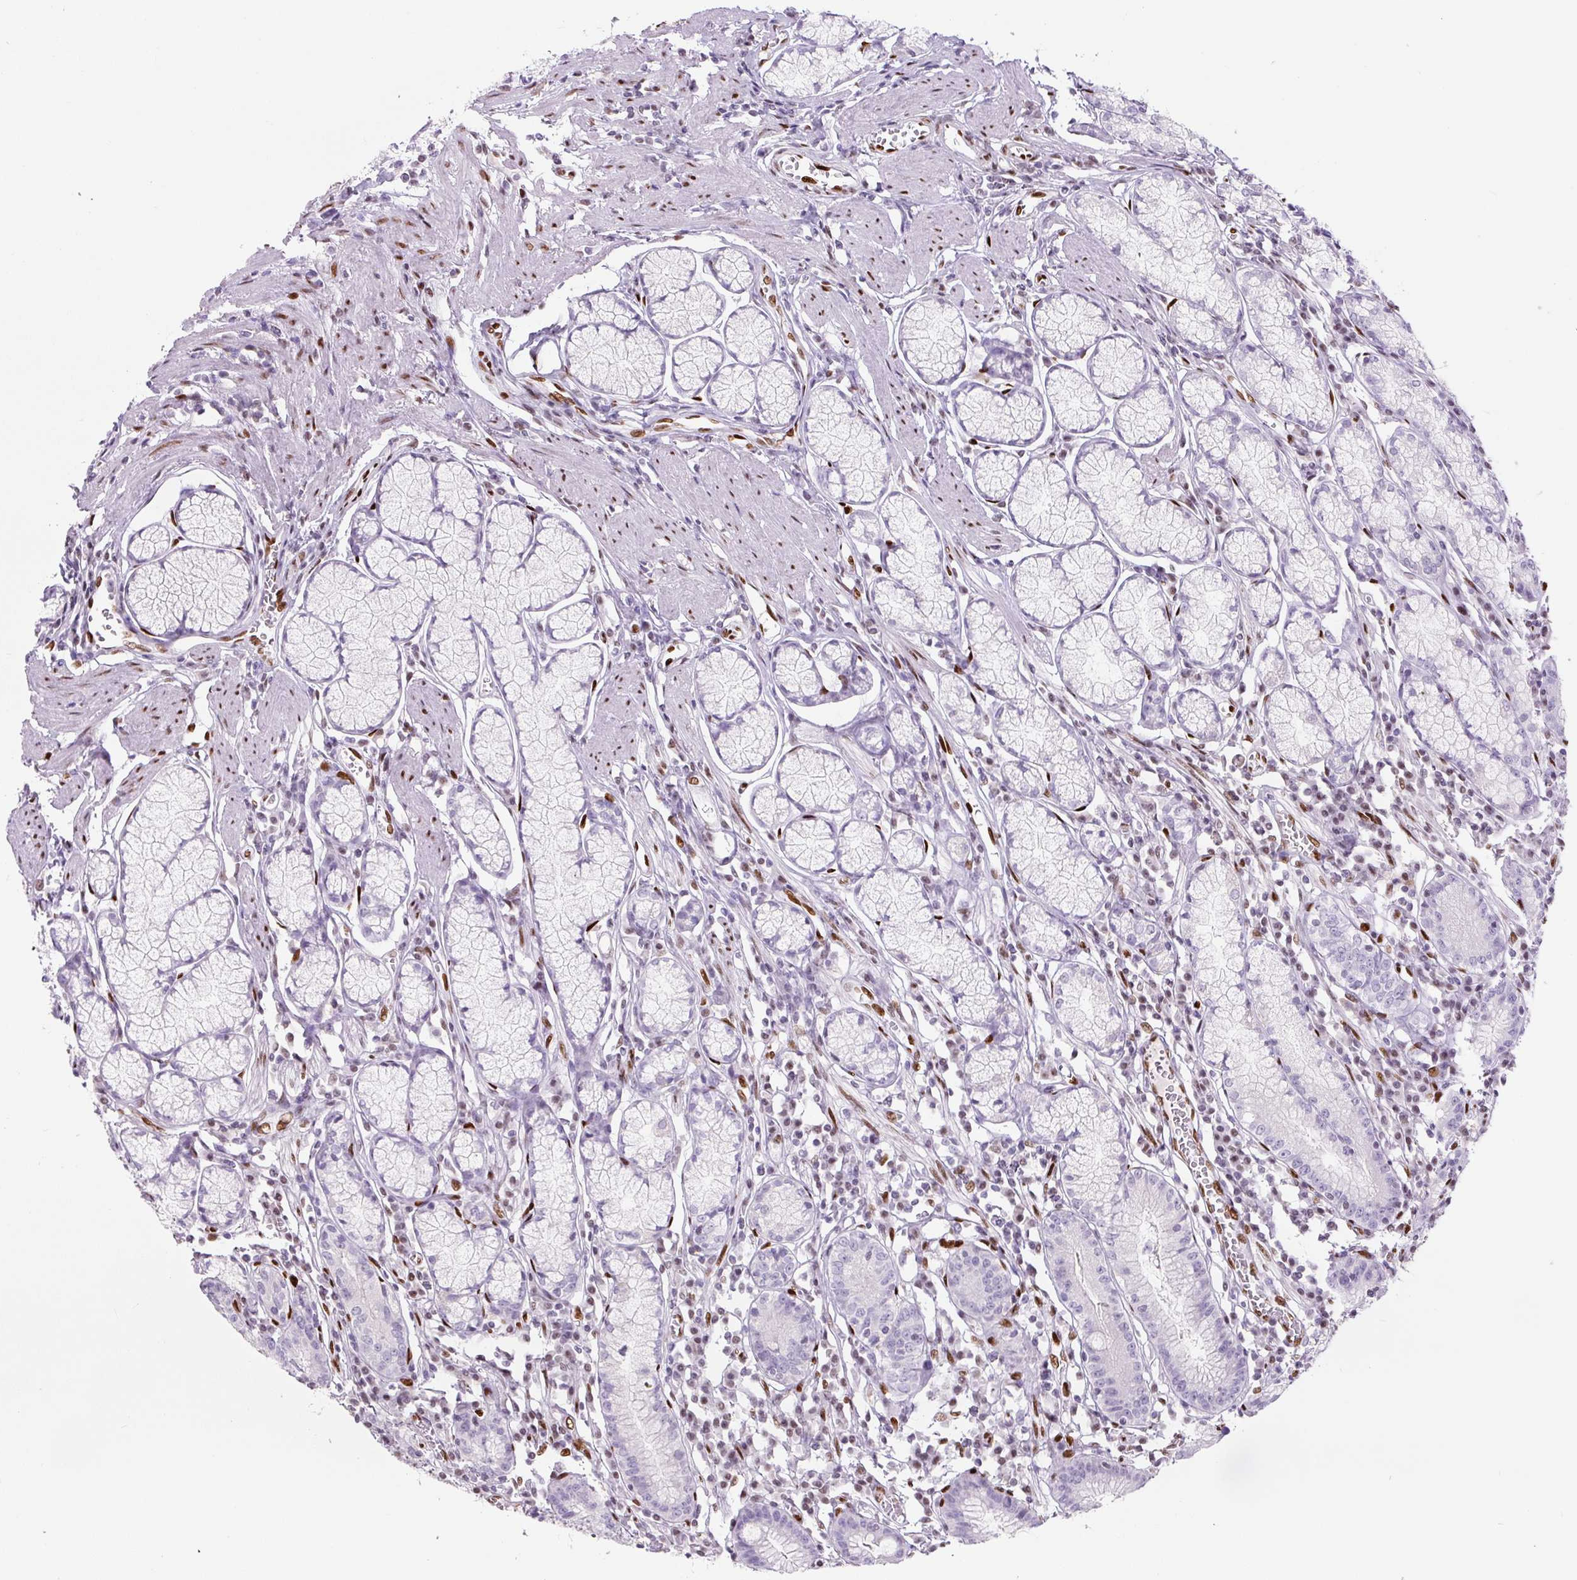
{"staining": {"intensity": "negative", "quantity": "none", "location": "none"}, "tissue": "stomach", "cell_type": "Glandular cells", "image_type": "normal", "snomed": [{"axis": "morphology", "description": "Normal tissue, NOS"}, {"axis": "topography", "description": "Stomach"}], "caption": "High power microscopy micrograph of an immunohistochemistry (IHC) image of benign stomach, revealing no significant expression in glandular cells. (Brightfield microscopy of DAB (3,3'-diaminobenzidine) immunohistochemistry (IHC) at high magnification).", "gene": "ZEB1", "patient": {"sex": "male", "age": 55}}